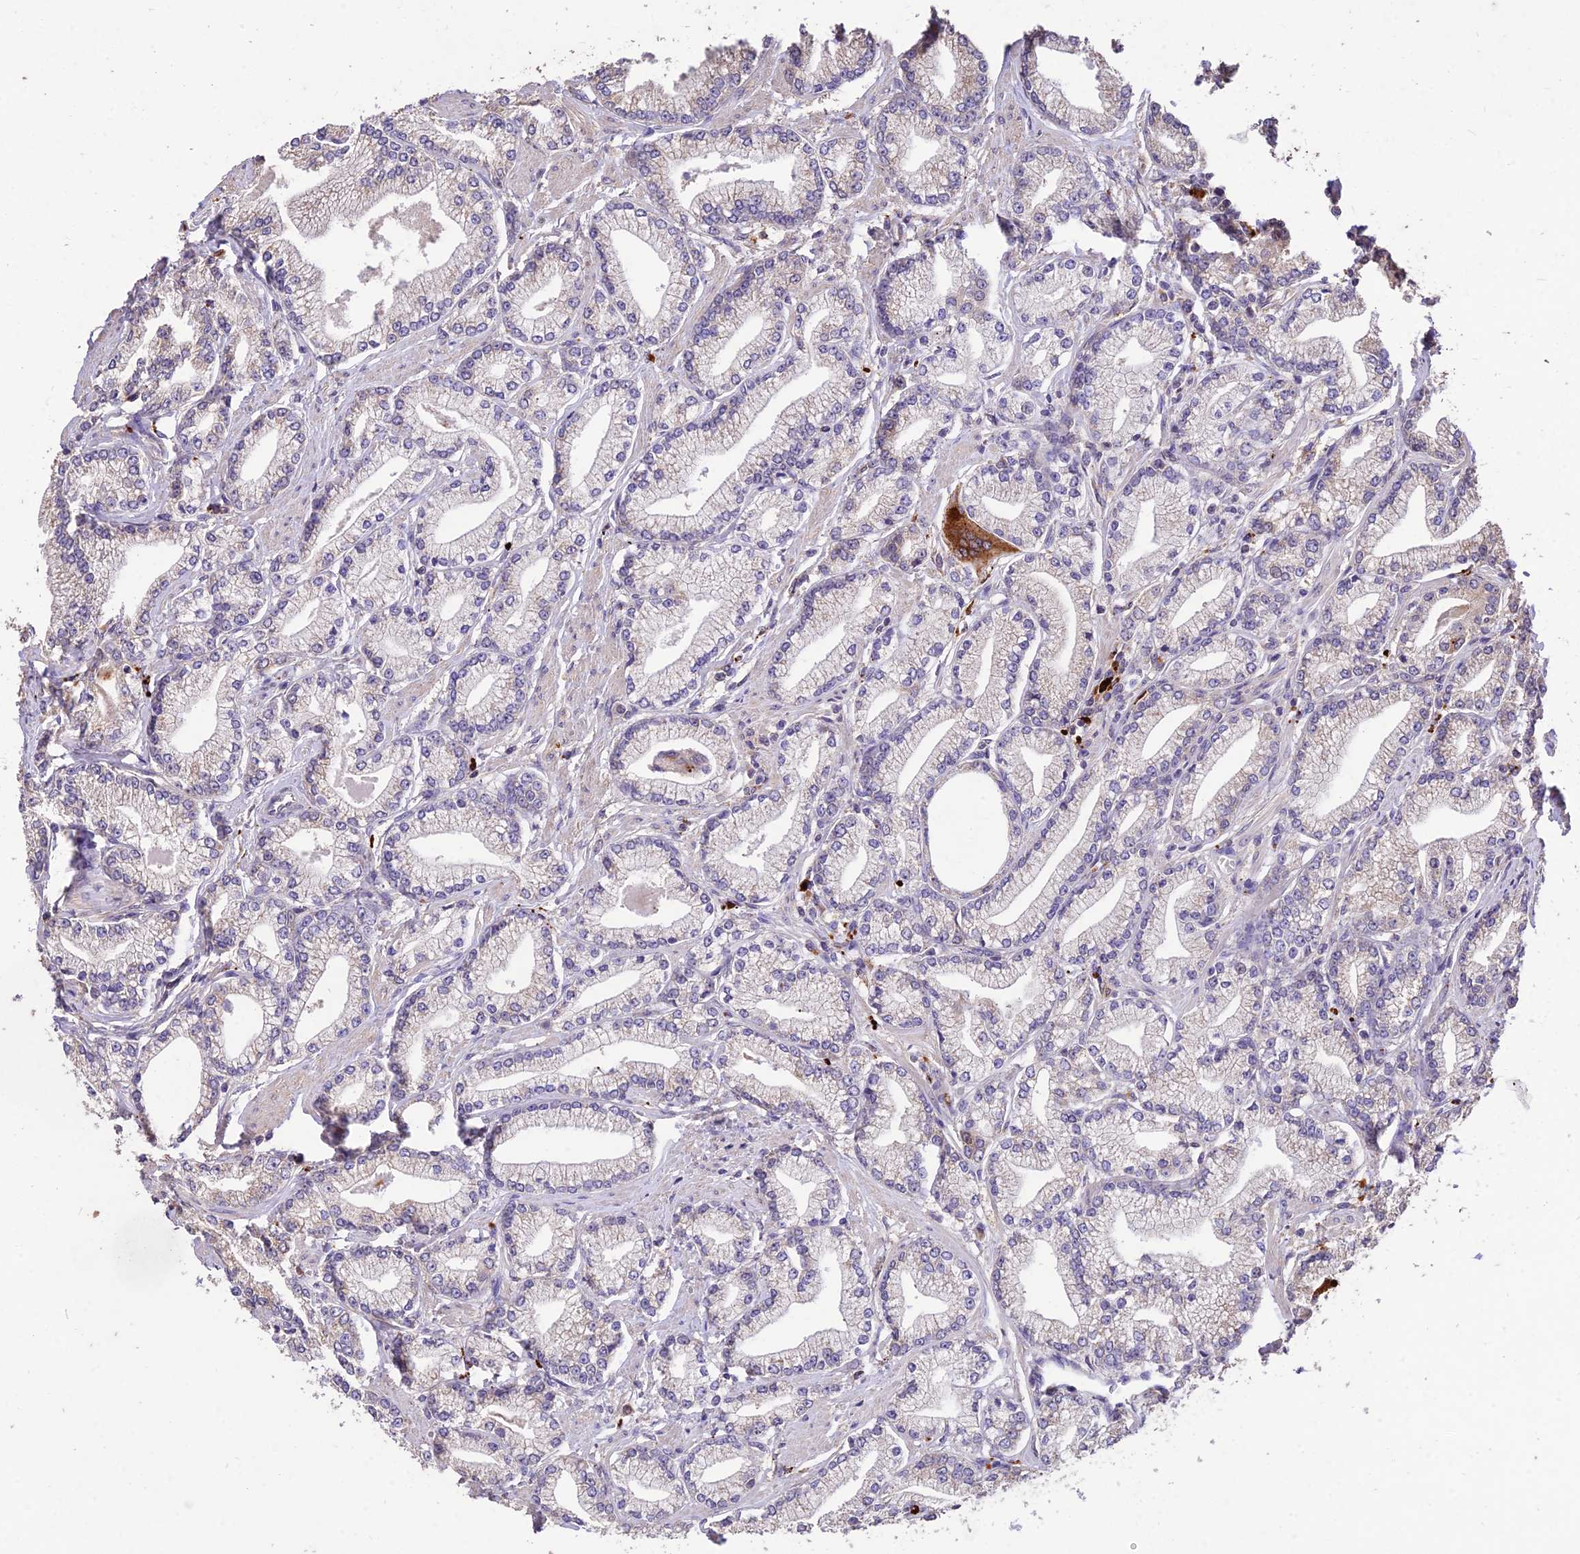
{"staining": {"intensity": "weak", "quantity": "<25%", "location": "cytoplasmic/membranous"}, "tissue": "prostate cancer", "cell_type": "Tumor cells", "image_type": "cancer", "snomed": [{"axis": "morphology", "description": "Adenocarcinoma, High grade"}, {"axis": "topography", "description": "Prostate"}], "caption": "This is an IHC photomicrograph of prostate high-grade adenocarcinoma. There is no staining in tumor cells.", "gene": "SDHD", "patient": {"sex": "male", "age": 67}}